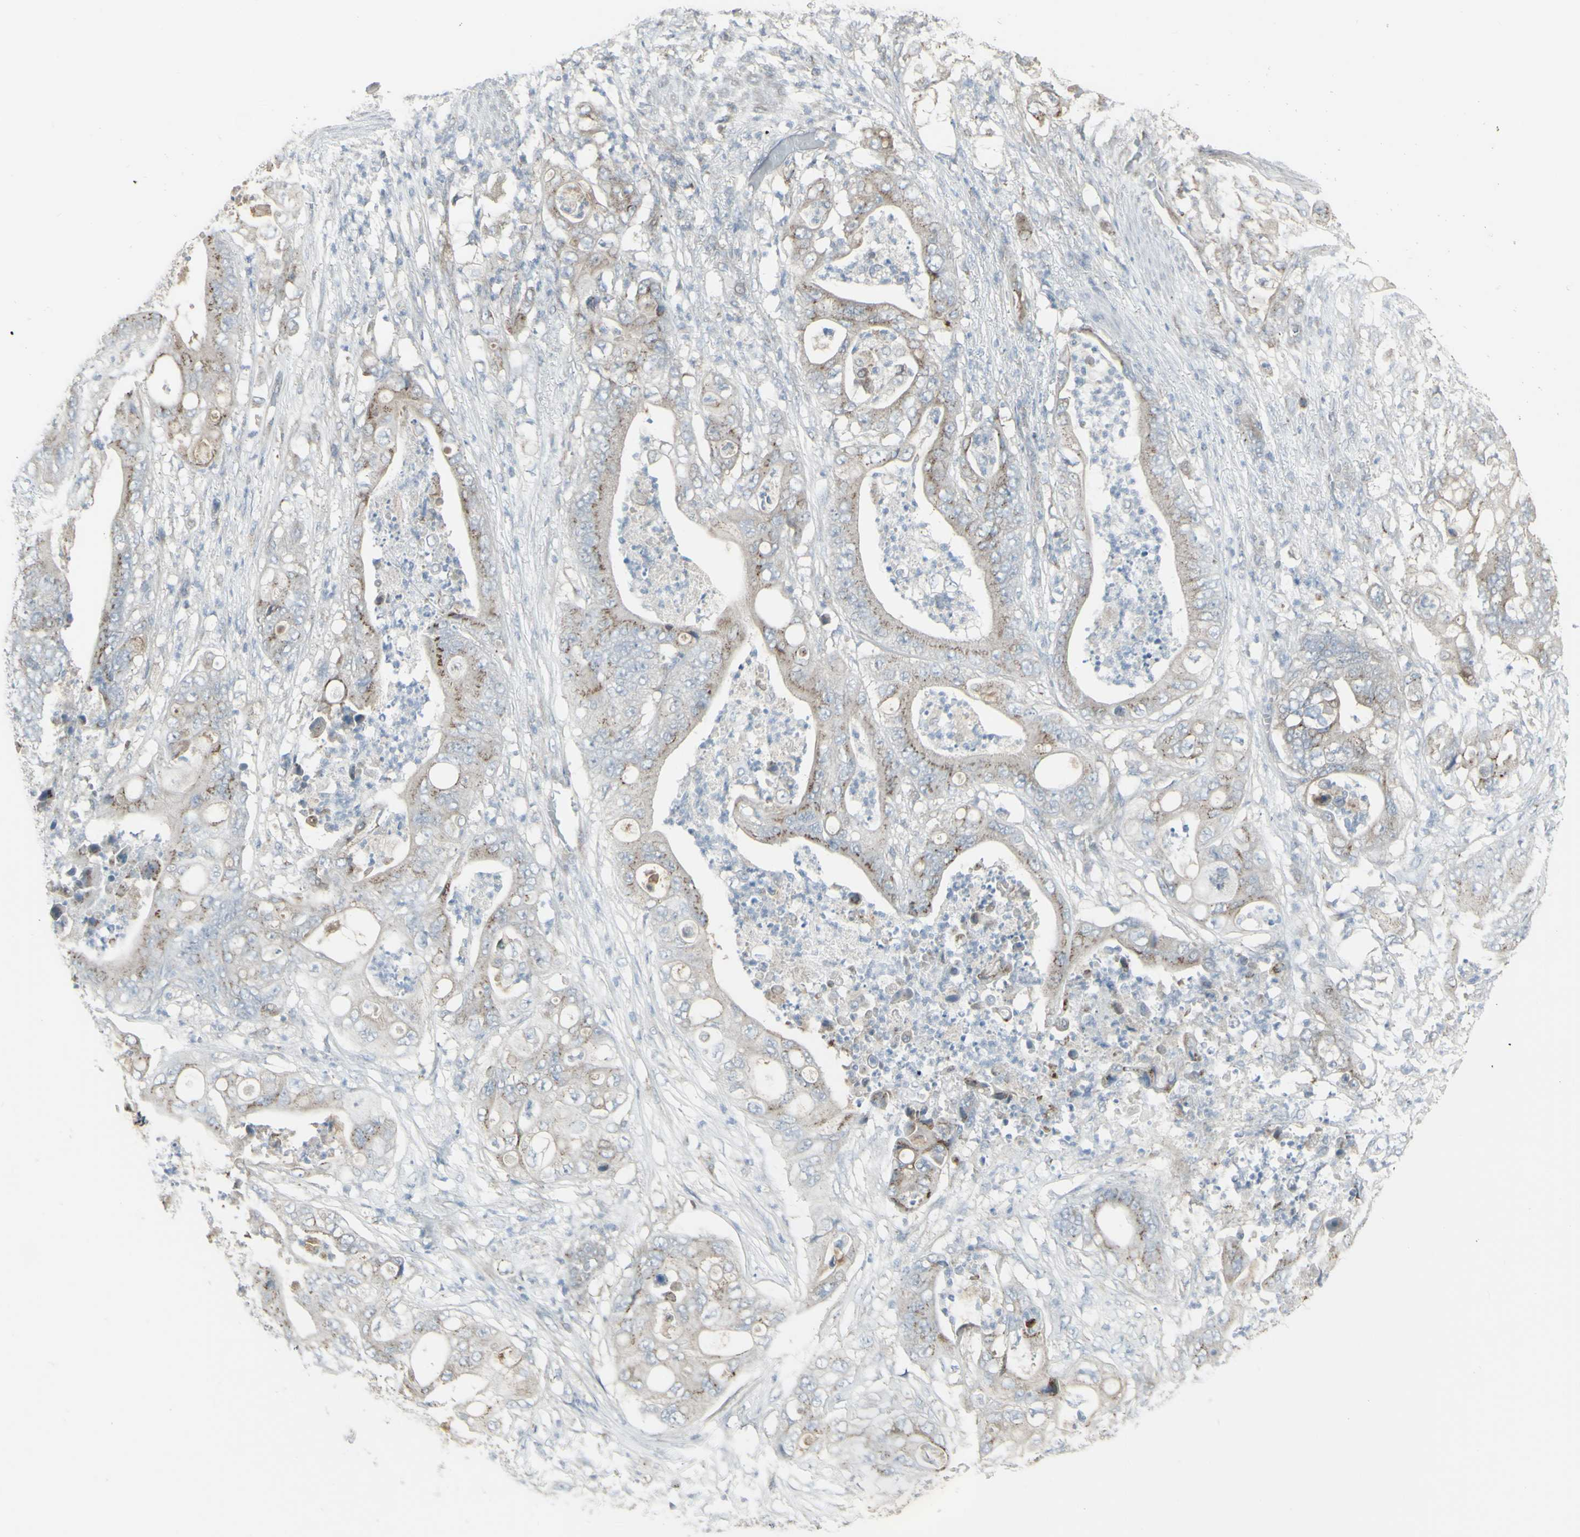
{"staining": {"intensity": "moderate", "quantity": "25%-75%", "location": "cytoplasmic/membranous"}, "tissue": "stomach cancer", "cell_type": "Tumor cells", "image_type": "cancer", "snomed": [{"axis": "morphology", "description": "Adenocarcinoma, NOS"}, {"axis": "topography", "description": "Stomach"}], "caption": "Stomach cancer was stained to show a protein in brown. There is medium levels of moderate cytoplasmic/membranous positivity in about 25%-75% of tumor cells.", "gene": "GALNT6", "patient": {"sex": "female", "age": 73}}